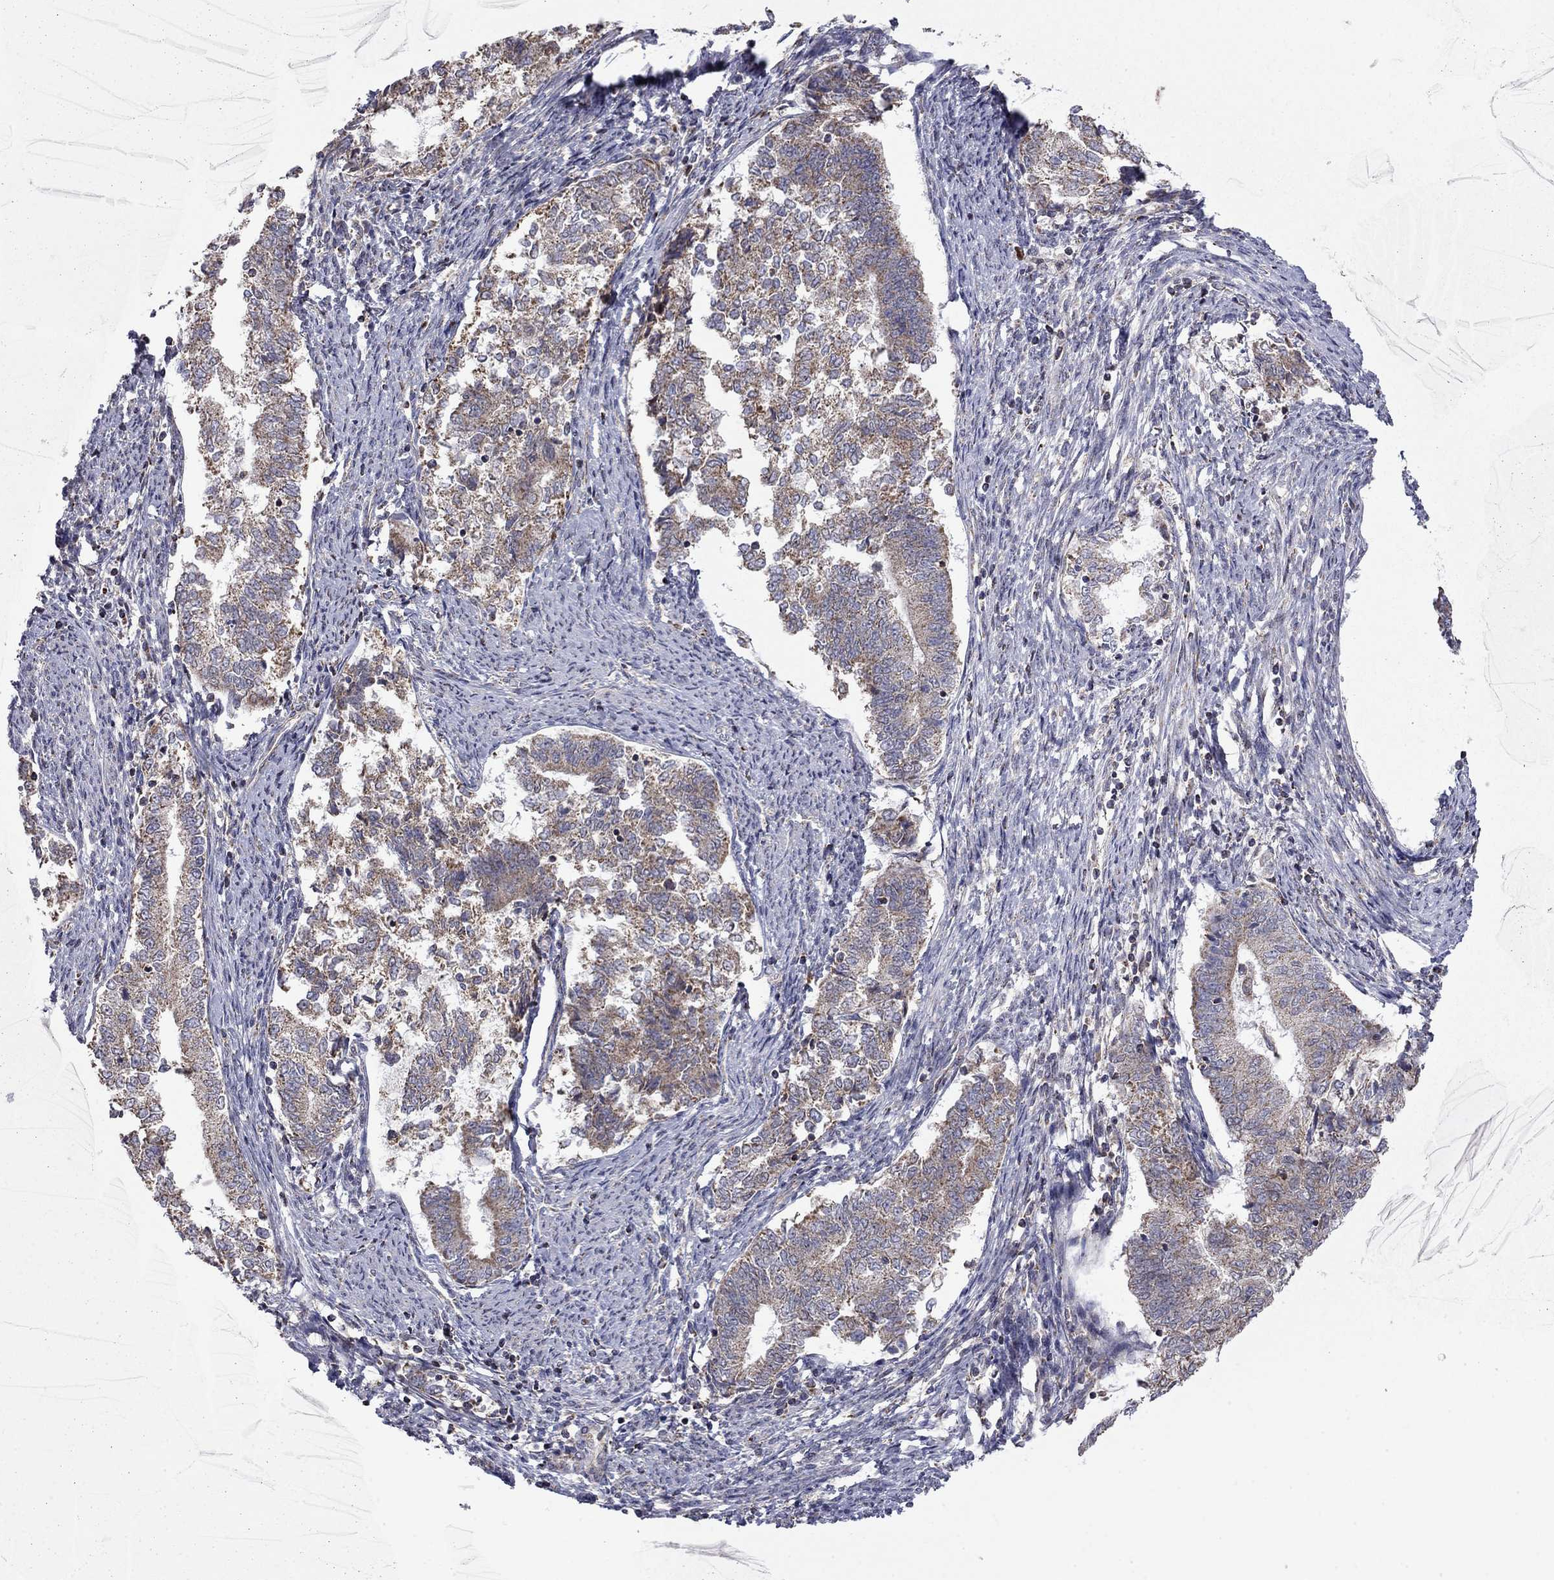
{"staining": {"intensity": "weak", "quantity": "25%-75%", "location": "cytoplasmic/membranous"}, "tissue": "endometrial cancer", "cell_type": "Tumor cells", "image_type": "cancer", "snomed": [{"axis": "morphology", "description": "Adenocarcinoma, NOS"}, {"axis": "topography", "description": "Endometrium"}], "caption": "Endometrial adenocarcinoma stained with a brown dye exhibits weak cytoplasmic/membranous positive expression in about 25%-75% of tumor cells.", "gene": "DOP1B", "patient": {"sex": "female", "age": 65}}